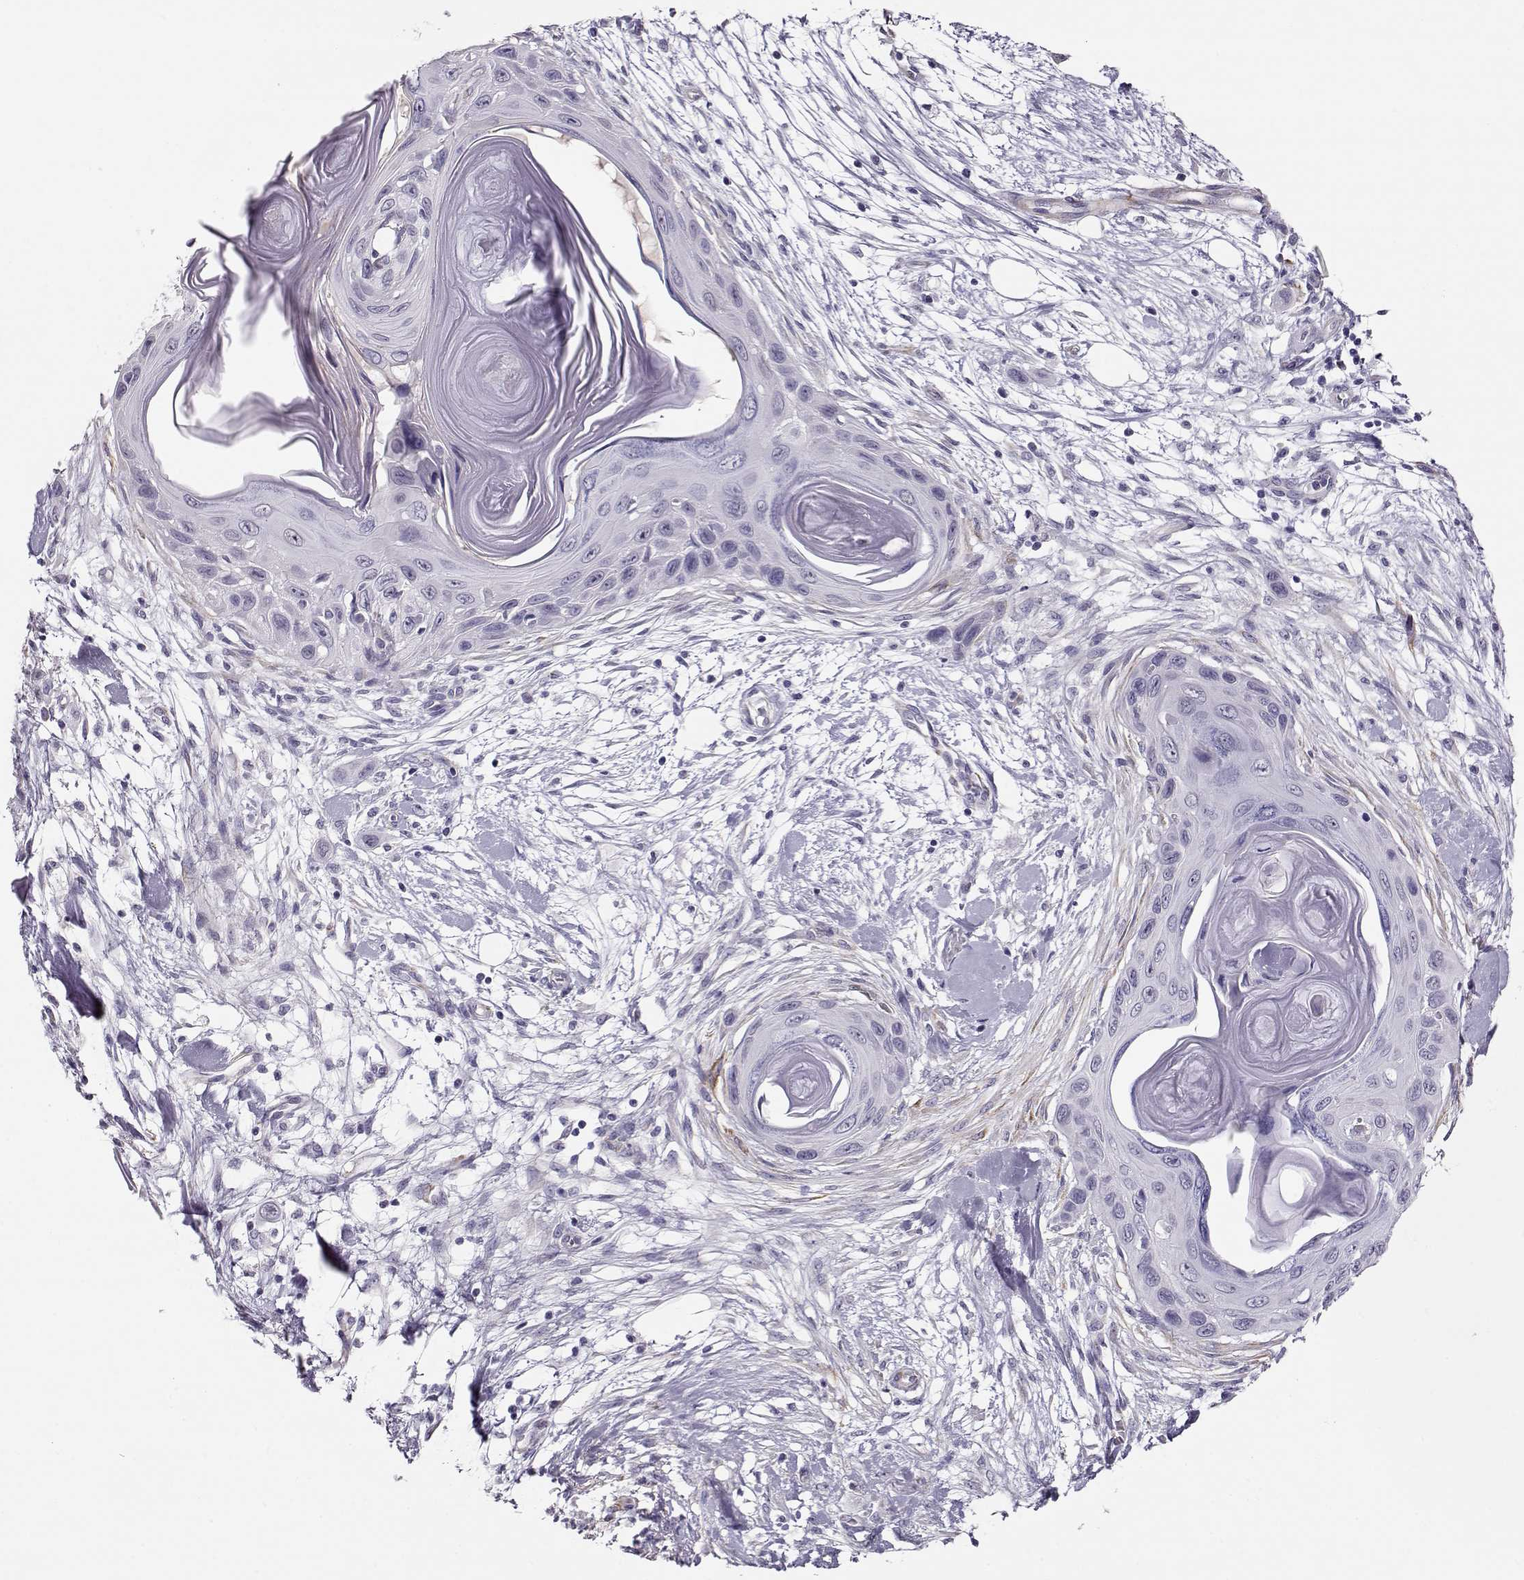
{"staining": {"intensity": "negative", "quantity": "none", "location": "none"}, "tissue": "skin cancer", "cell_type": "Tumor cells", "image_type": "cancer", "snomed": [{"axis": "morphology", "description": "Squamous cell carcinoma, NOS"}, {"axis": "topography", "description": "Skin"}], "caption": "A high-resolution histopathology image shows immunohistochemistry staining of skin cancer, which shows no significant positivity in tumor cells. (DAB immunohistochemistry (IHC) with hematoxylin counter stain).", "gene": "RBM44", "patient": {"sex": "male", "age": 79}}